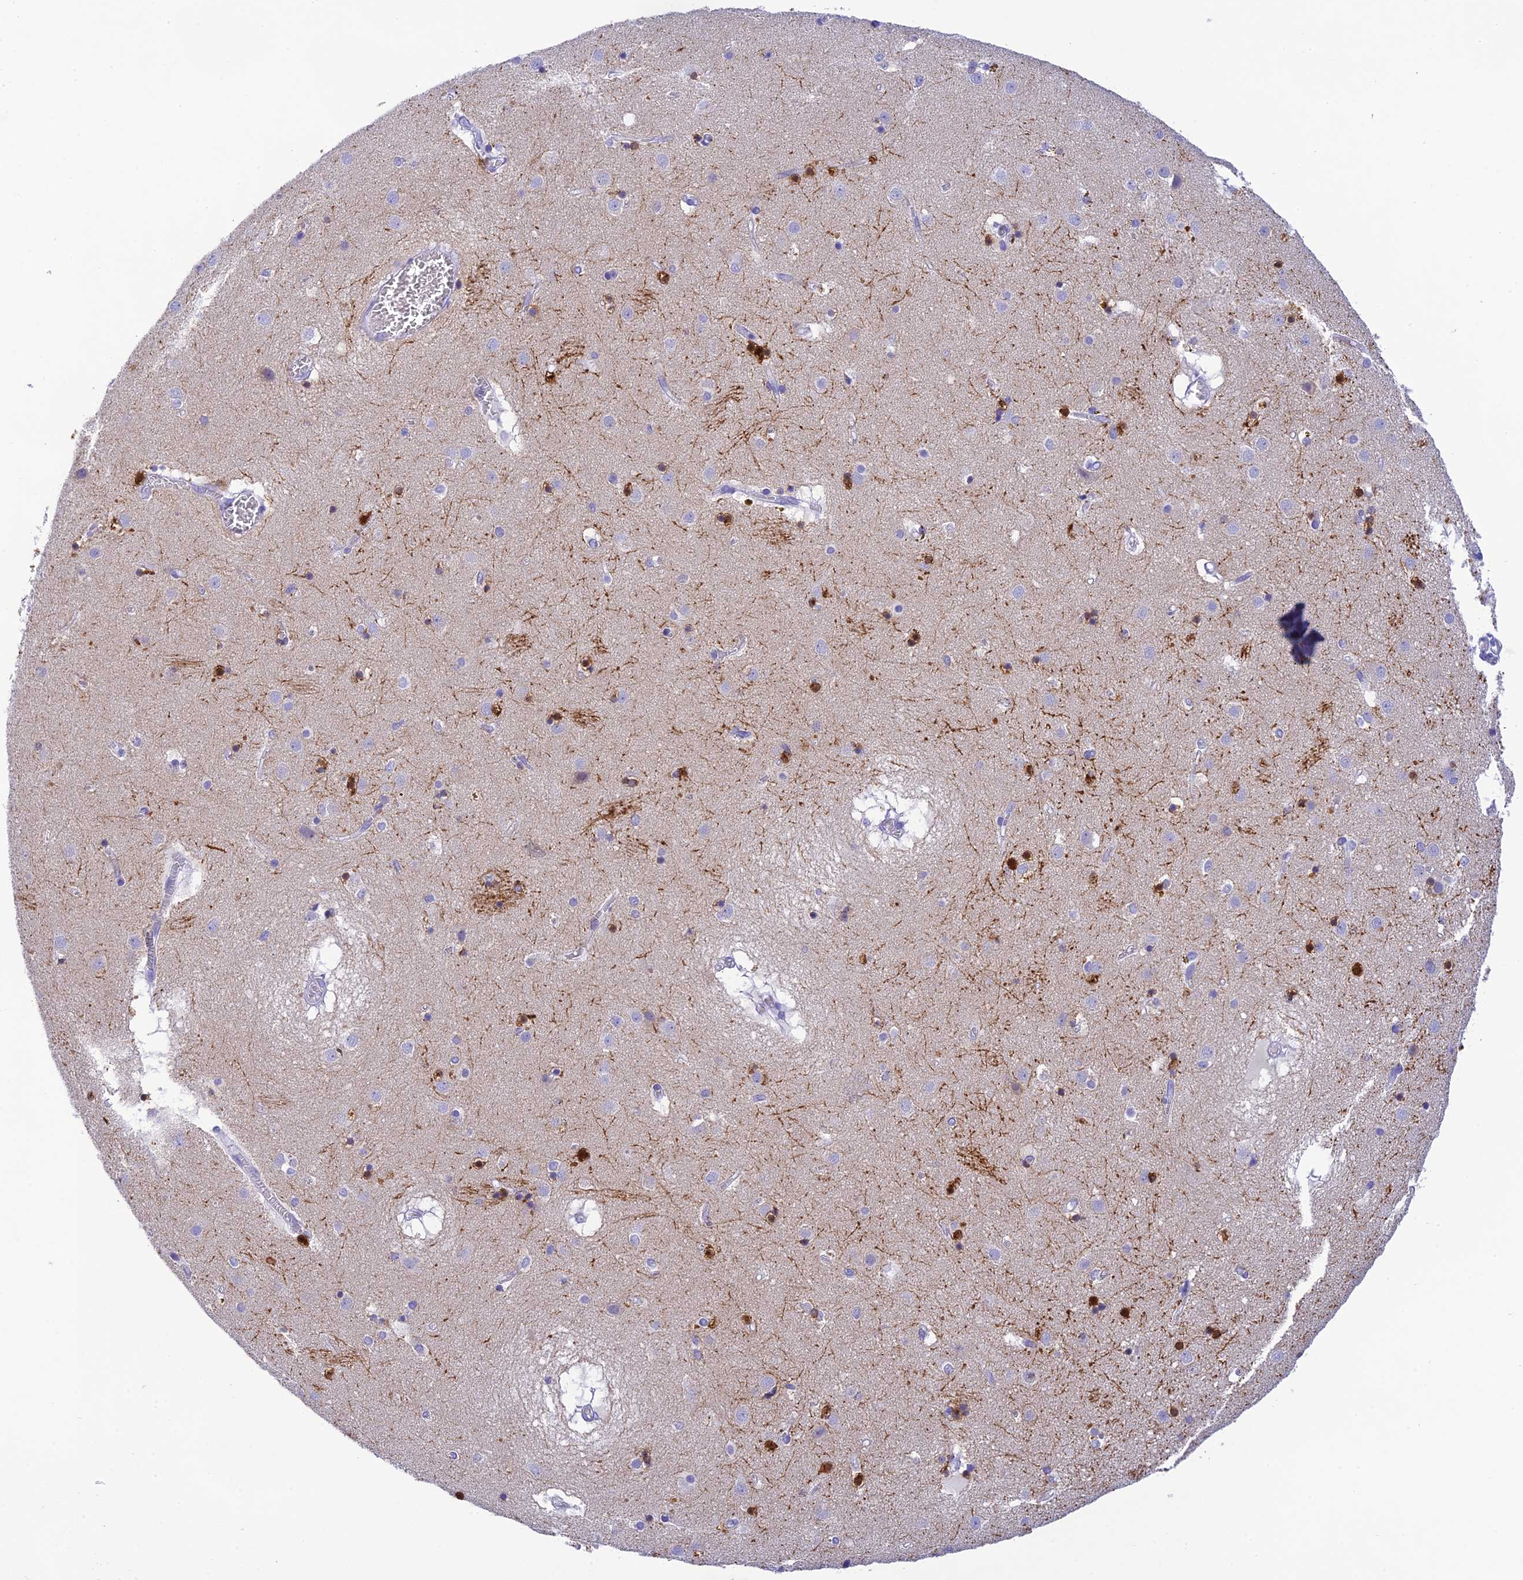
{"staining": {"intensity": "strong", "quantity": "<25%", "location": "cytoplasmic/membranous"}, "tissue": "caudate", "cell_type": "Glial cells", "image_type": "normal", "snomed": [{"axis": "morphology", "description": "Normal tissue, NOS"}, {"axis": "topography", "description": "Lateral ventricle wall"}], "caption": "Immunohistochemistry (DAB (3,3'-diaminobenzidine)) staining of normal human caudate displays strong cytoplasmic/membranous protein positivity in about <25% of glial cells. The protein is shown in brown color, while the nuclei are stained blue.", "gene": "KDELR3", "patient": {"sex": "male", "age": 70}}